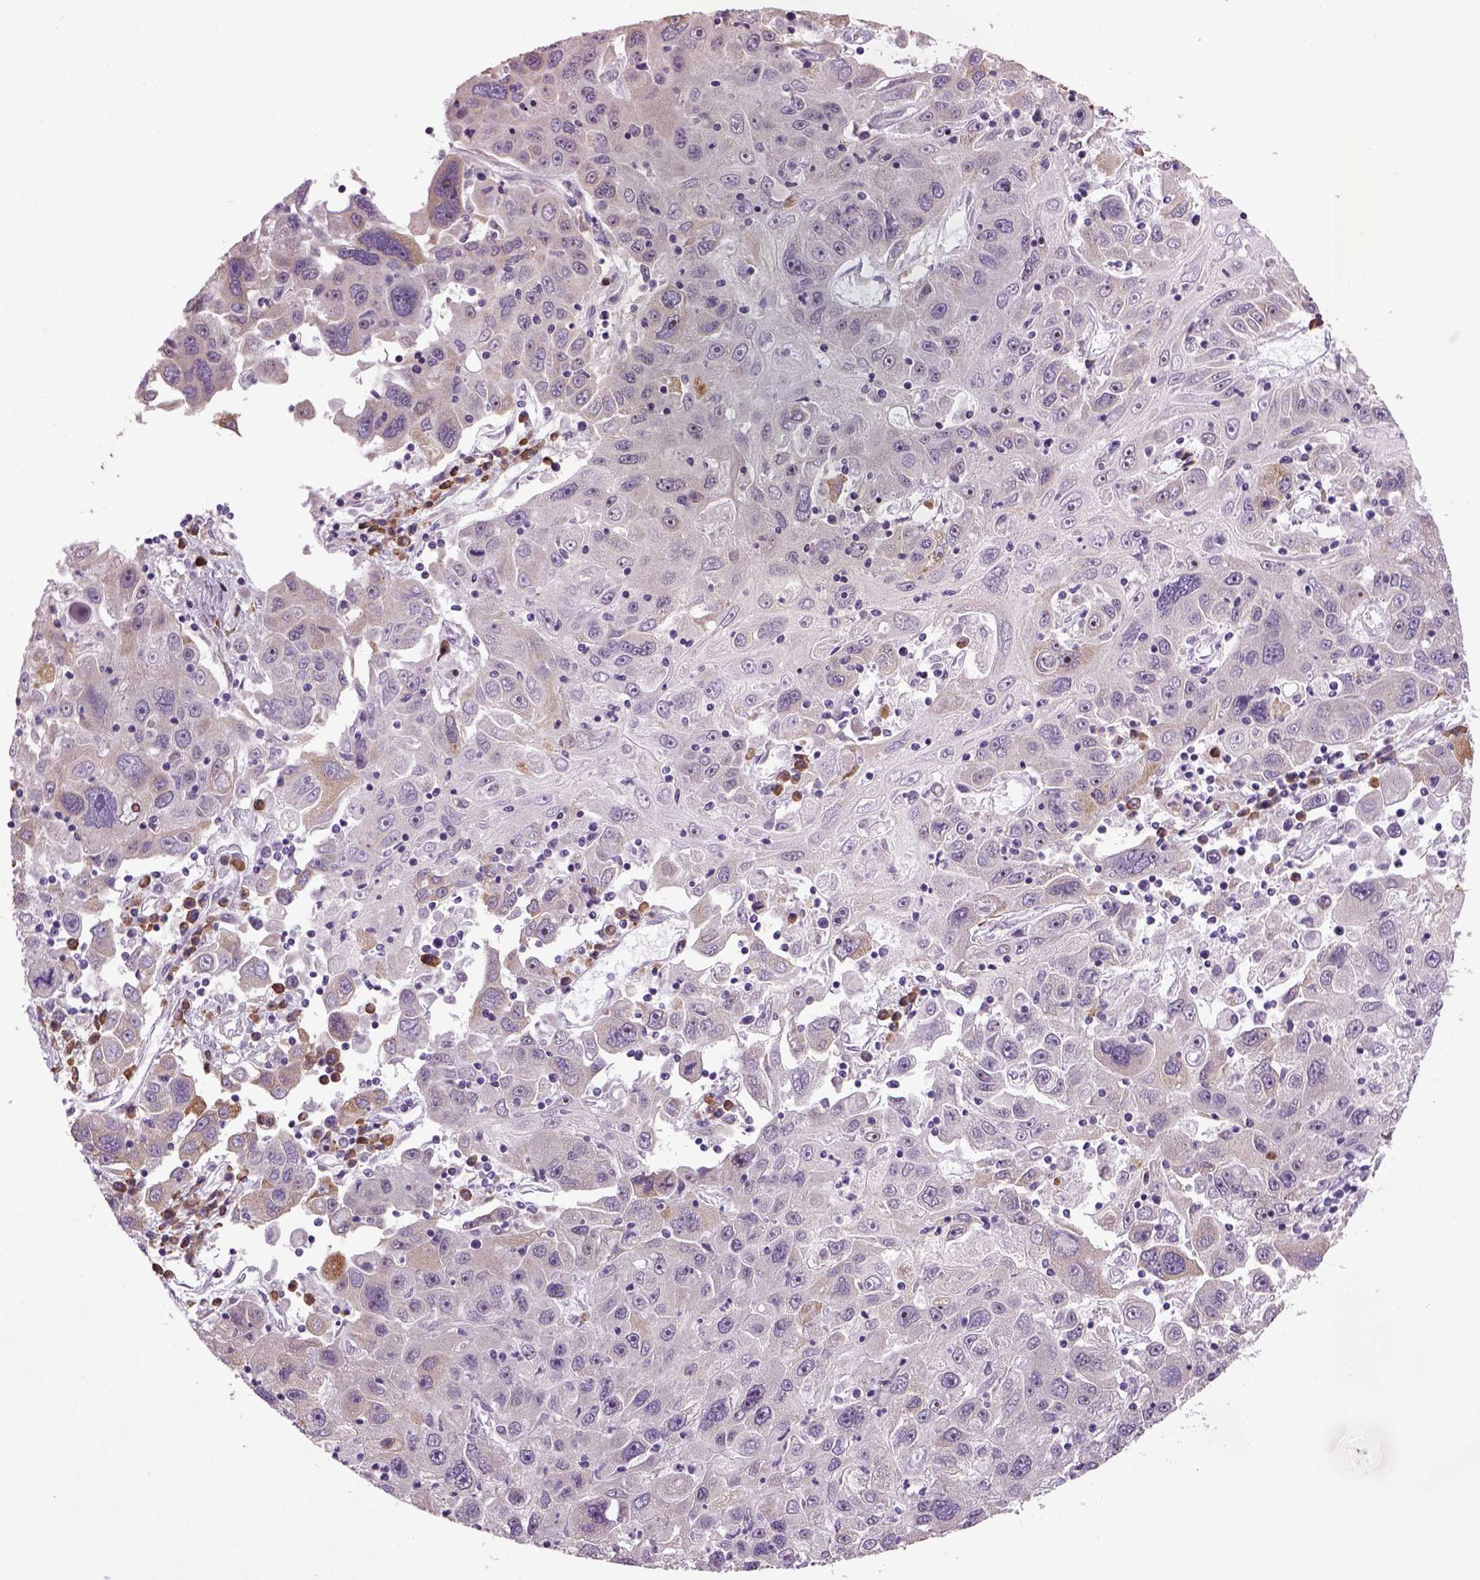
{"staining": {"intensity": "negative", "quantity": "none", "location": "none"}, "tissue": "stomach cancer", "cell_type": "Tumor cells", "image_type": "cancer", "snomed": [{"axis": "morphology", "description": "Adenocarcinoma, NOS"}, {"axis": "topography", "description": "Stomach"}], "caption": "An immunohistochemistry image of stomach cancer (adenocarcinoma) is shown. There is no staining in tumor cells of stomach cancer (adenocarcinoma).", "gene": "TPRG1", "patient": {"sex": "male", "age": 56}}